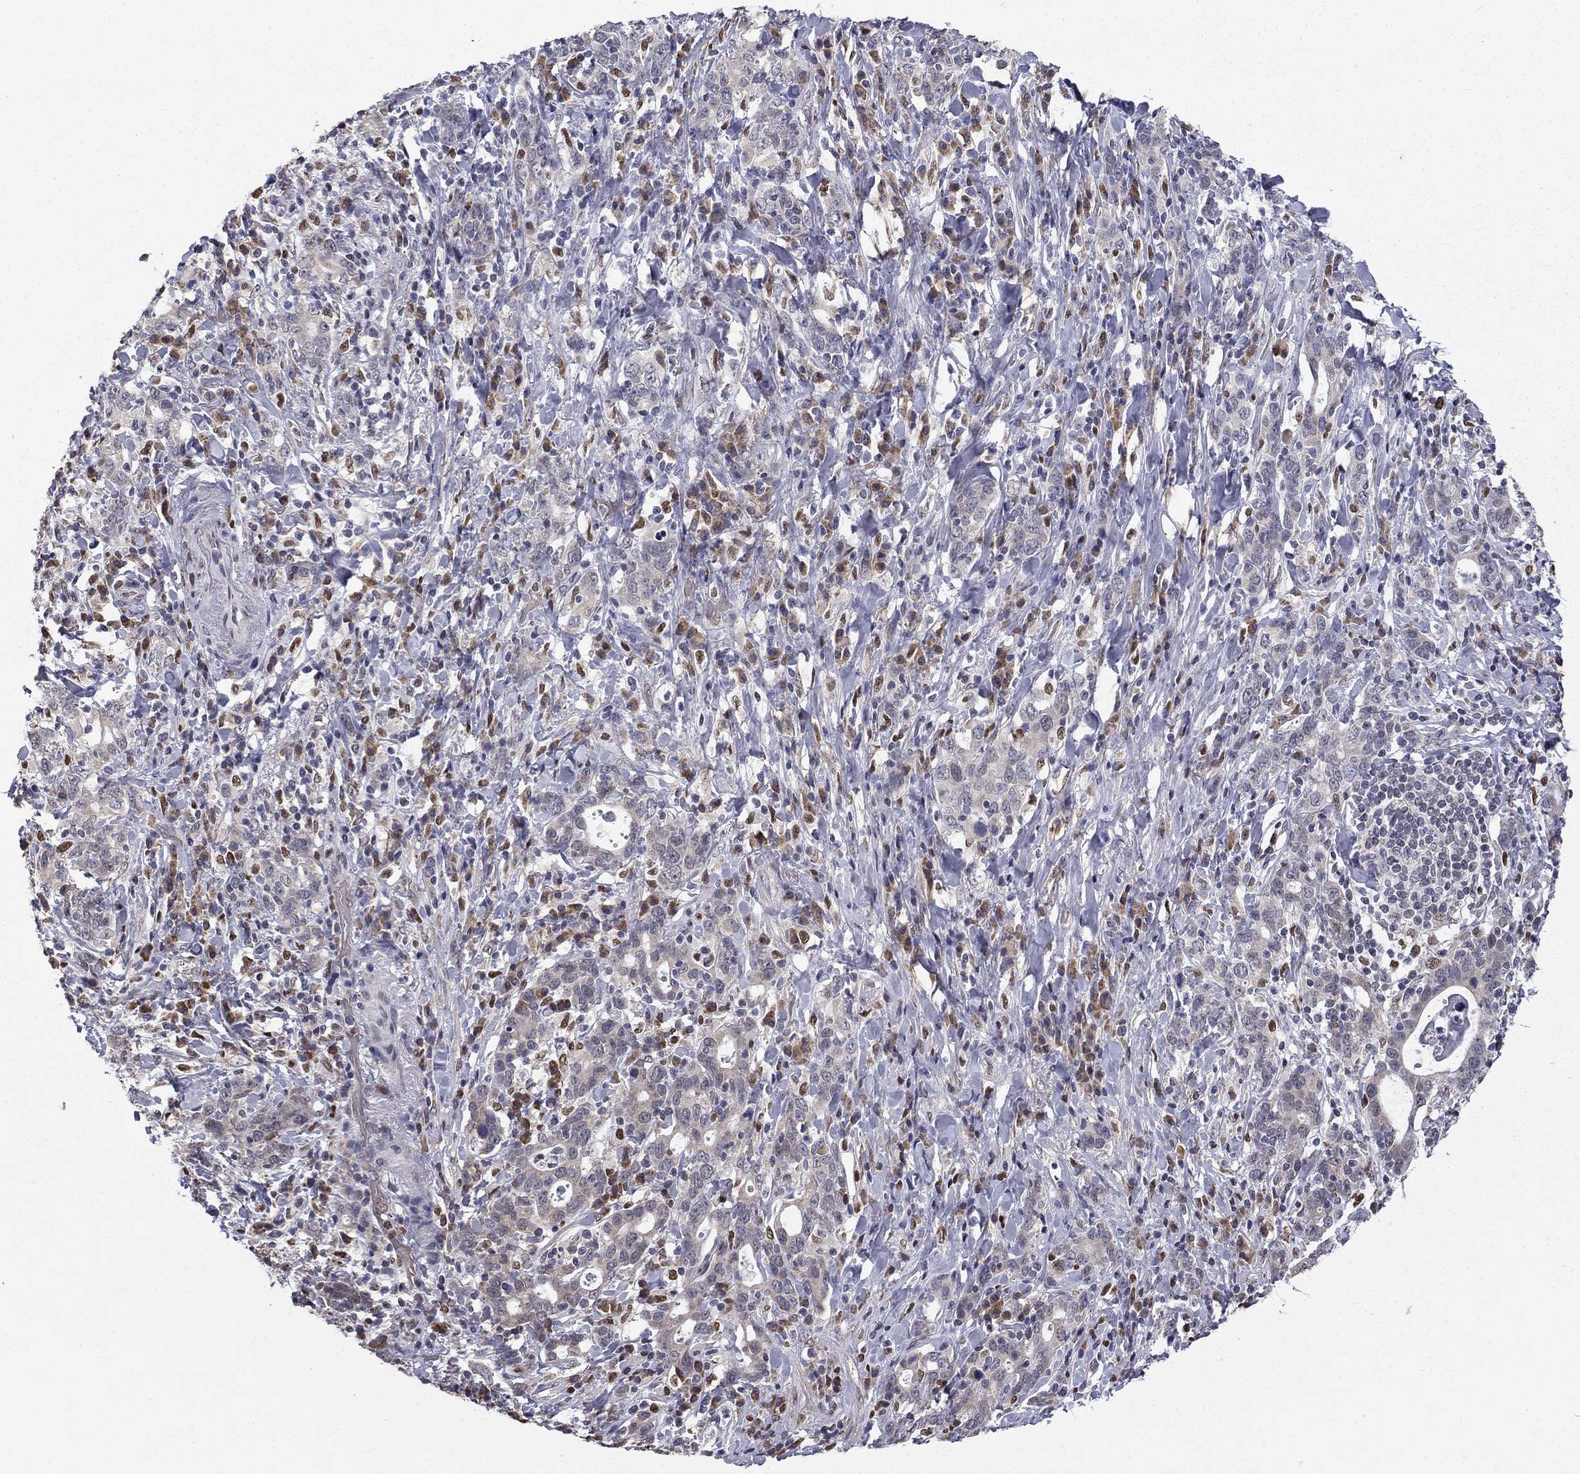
{"staining": {"intensity": "negative", "quantity": "none", "location": "none"}, "tissue": "stomach cancer", "cell_type": "Tumor cells", "image_type": "cancer", "snomed": [{"axis": "morphology", "description": "Adenocarcinoma, NOS"}, {"axis": "topography", "description": "Stomach"}], "caption": "High magnification brightfield microscopy of stomach cancer stained with DAB (brown) and counterstained with hematoxylin (blue): tumor cells show no significant staining.", "gene": "HSPB2", "patient": {"sex": "male", "age": 79}}